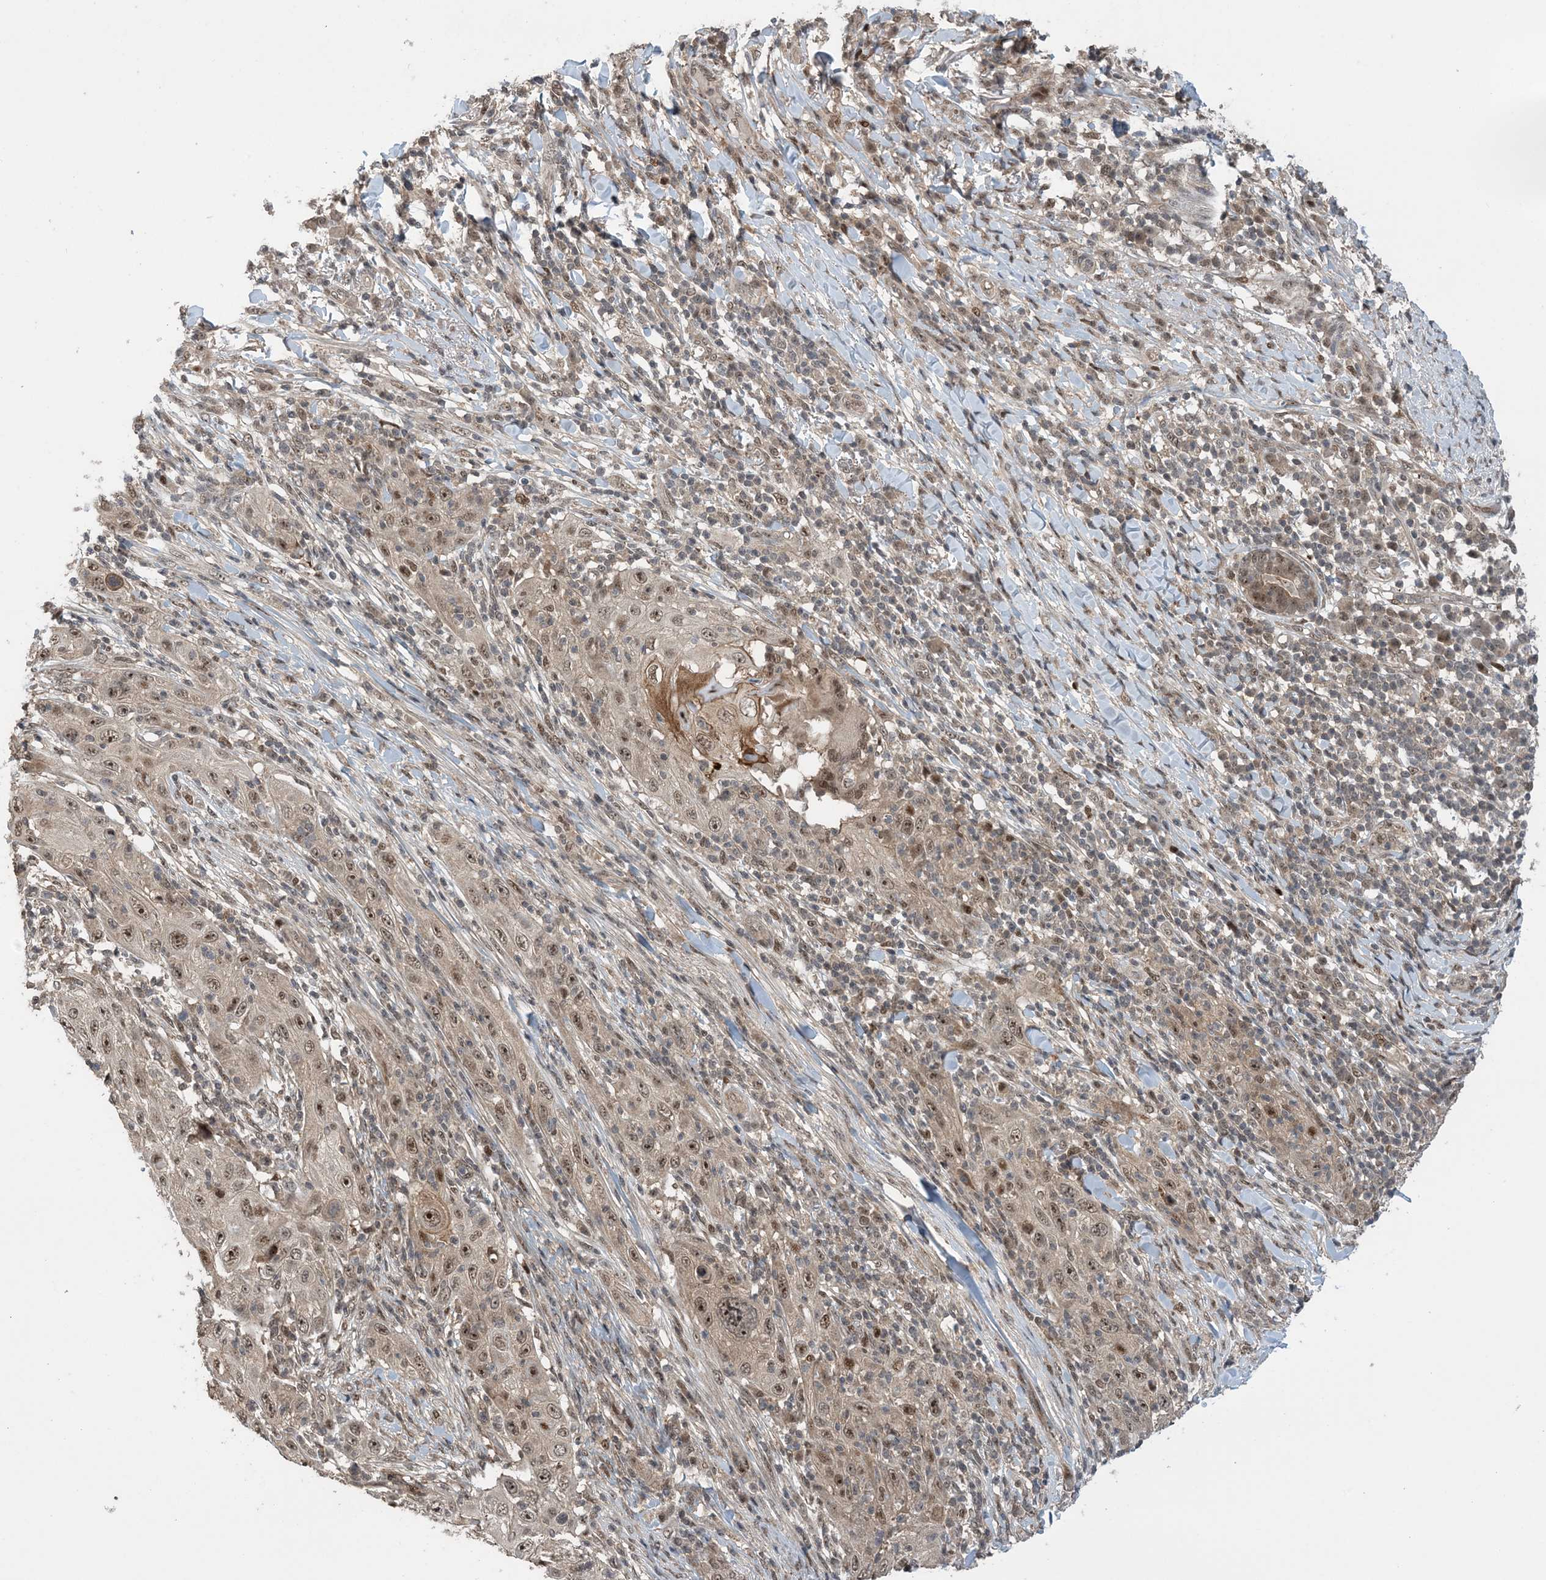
{"staining": {"intensity": "moderate", "quantity": ">75%", "location": "nuclear"}, "tissue": "skin cancer", "cell_type": "Tumor cells", "image_type": "cancer", "snomed": [{"axis": "morphology", "description": "Squamous cell carcinoma, NOS"}, {"axis": "topography", "description": "Skin"}], "caption": "A micrograph showing moderate nuclear expression in approximately >75% of tumor cells in skin cancer (squamous cell carcinoma), as visualized by brown immunohistochemical staining.", "gene": "ZNF710", "patient": {"sex": "female", "age": 88}}